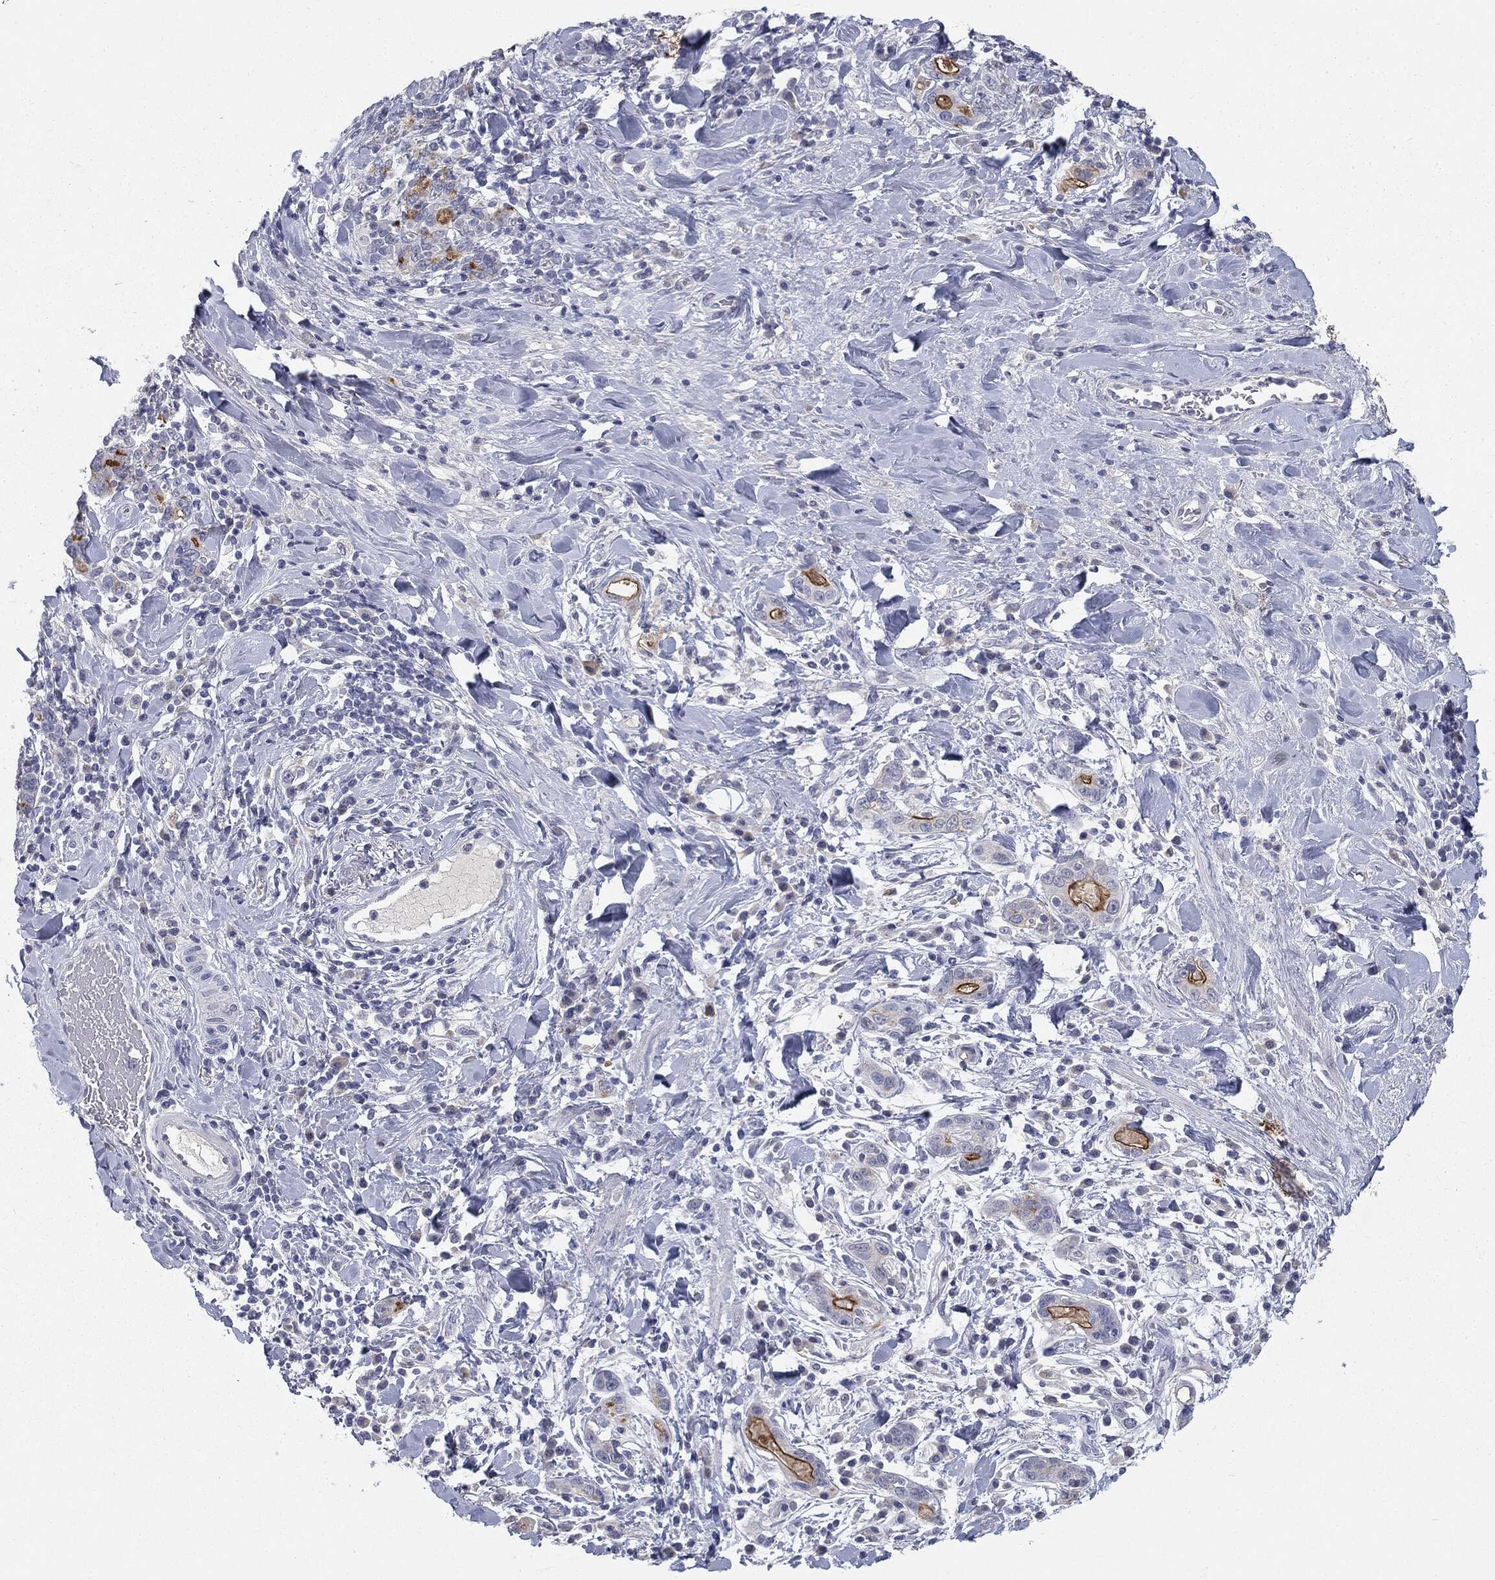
{"staining": {"intensity": "strong", "quantity": "<25%", "location": "cytoplasmic/membranous"}, "tissue": "stomach cancer", "cell_type": "Tumor cells", "image_type": "cancer", "snomed": [{"axis": "morphology", "description": "Adenocarcinoma, NOS"}, {"axis": "topography", "description": "Stomach"}], "caption": "Adenocarcinoma (stomach) tissue exhibits strong cytoplasmic/membranous staining in about <25% of tumor cells, visualized by immunohistochemistry. (brown staining indicates protein expression, while blue staining denotes nuclei).", "gene": "MUC1", "patient": {"sex": "male", "age": 79}}